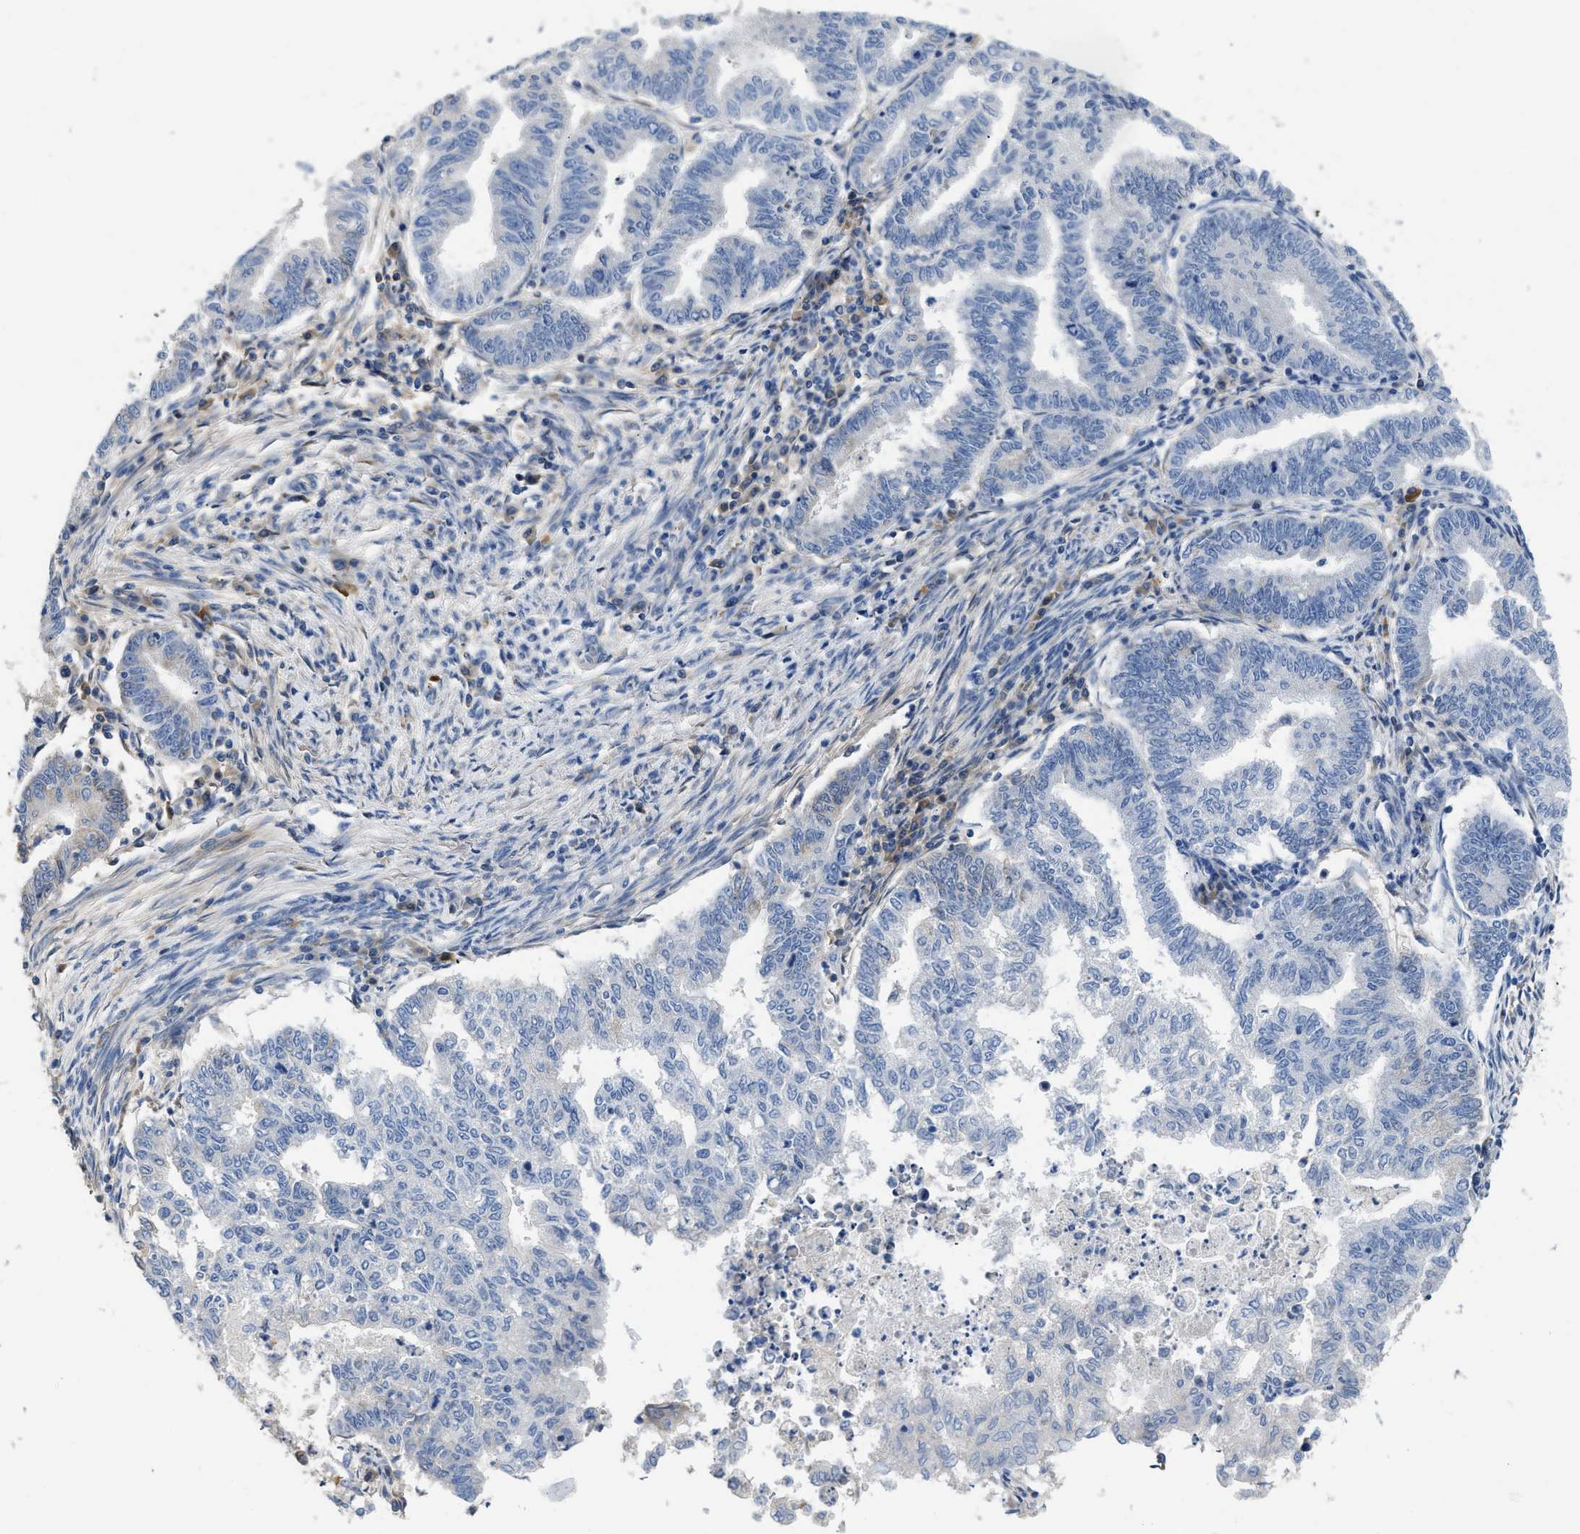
{"staining": {"intensity": "negative", "quantity": "none", "location": "none"}, "tissue": "endometrial cancer", "cell_type": "Tumor cells", "image_type": "cancer", "snomed": [{"axis": "morphology", "description": "Polyp, NOS"}, {"axis": "morphology", "description": "Adenocarcinoma, NOS"}, {"axis": "morphology", "description": "Adenoma, NOS"}, {"axis": "topography", "description": "Endometrium"}], "caption": "Endometrial cancer was stained to show a protein in brown. There is no significant positivity in tumor cells.", "gene": "C1S", "patient": {"sex": "female", "age": 79}}